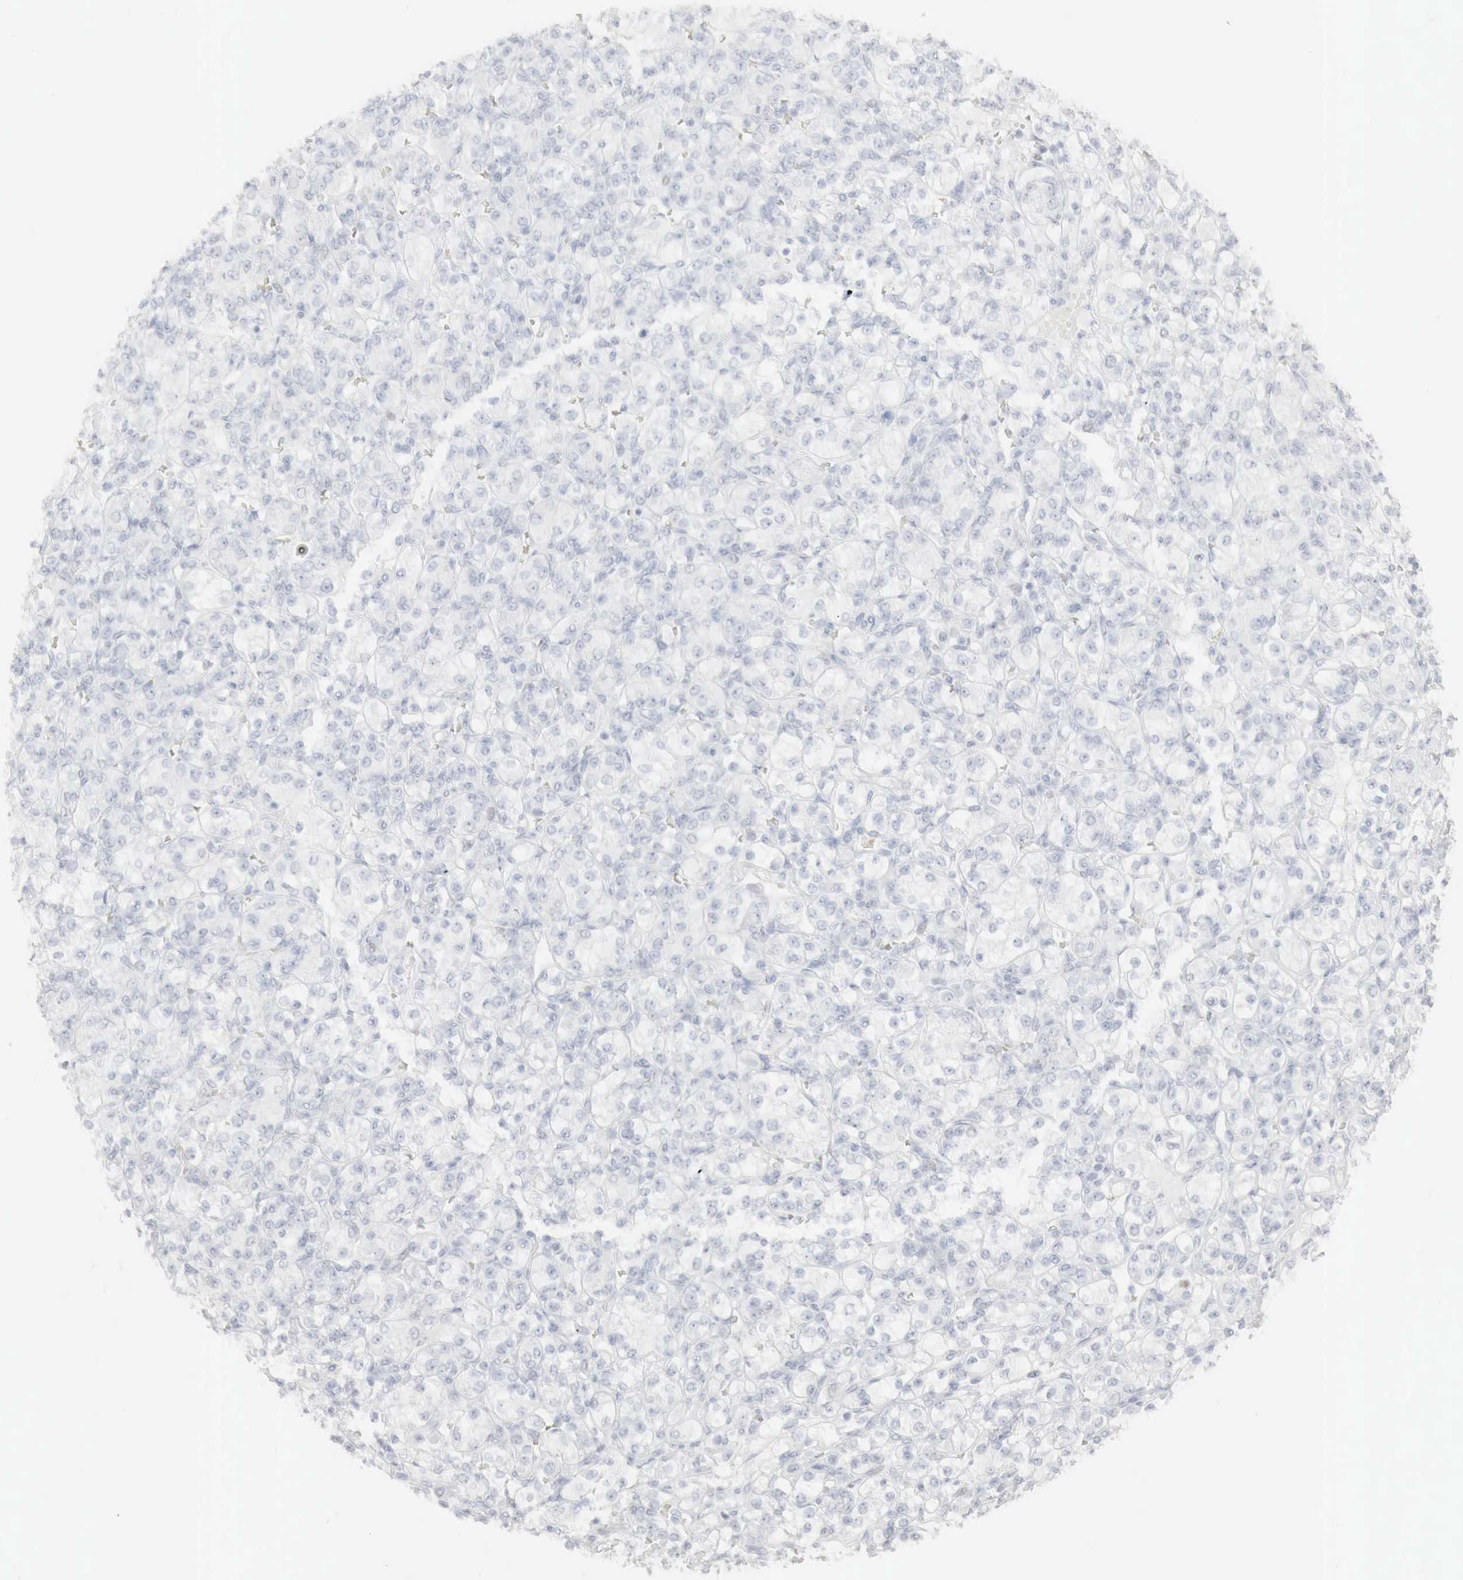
{"staining": {"intensity": "negative", "quantity": "none", "location": "none"}, "tissue": "renal cancer", "cell_type": "Tumor cells", "image_type": "cancer", "snomed": [{"axis": "morphology", "description": "Adenocarcinoma, NOS"}, {"axis": "topography", "description": "Kidney"}], "caption": "Immunohistochemistry histopathology image of human adenocarcinoma (renal) stained for a protein (brown), which displays no staining in tumor cells. (Immunohistochemistry (ihc), brightfield microscopy, high magnification).", "gene": "TP63", "patient": {"sex": "male", "age": 77}}